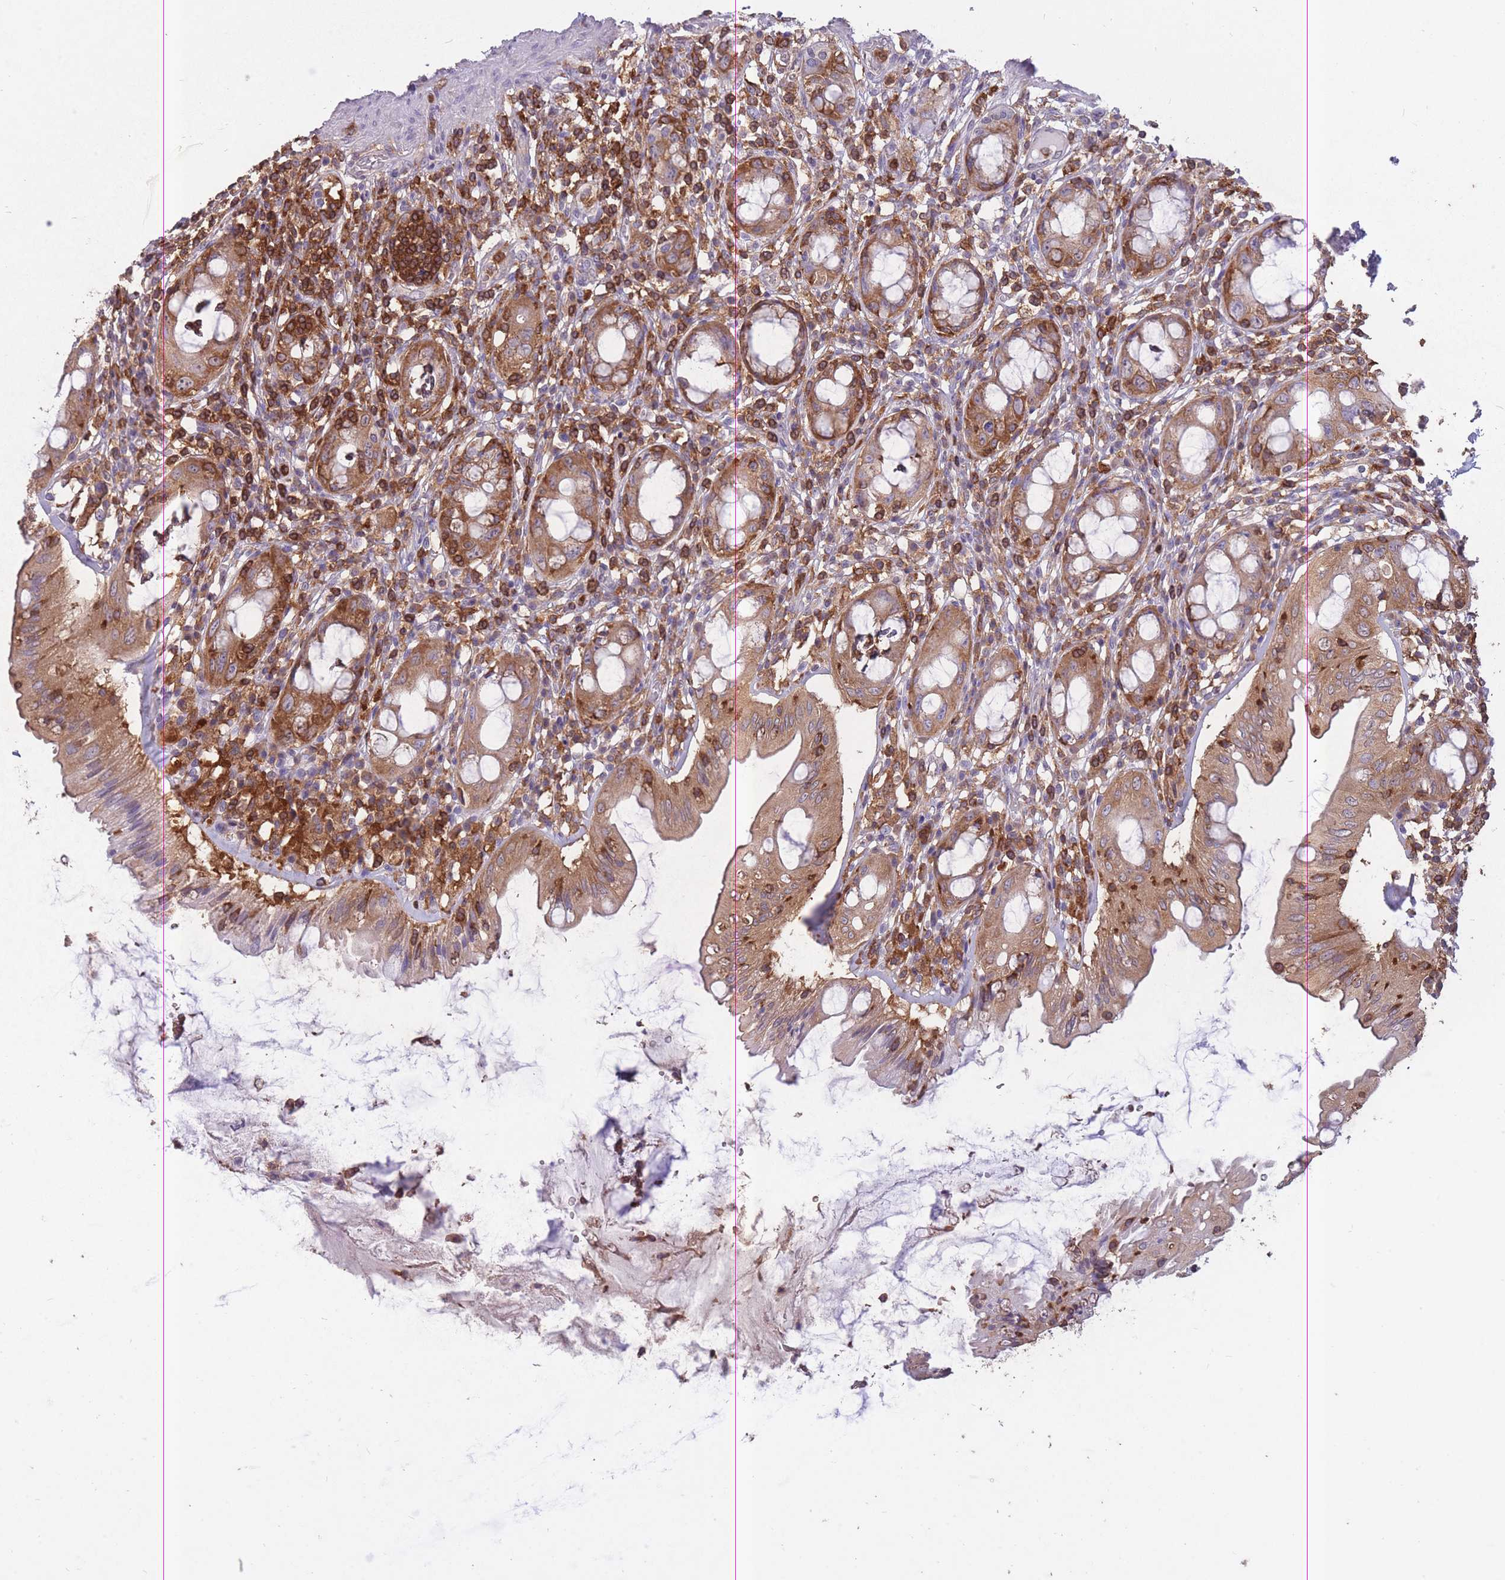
{"staining": {"intensity": "moderate", "quantity": ">75%", "location": "cytoplasmic/membranous"}, "tissue": "rectum", "cell_type": "Glandular cells", "image_type": "normal", "snomed": [{"axis": "morphology", "description": "Normal tissue, NOS"}, {"axis": "topography", "description": "Rectum"}], "caption": "Protein expression analysis of unremarkable human rectum reveals moderate cytoplasmic/membranous expression in approximately >75% of glandular cells.", "gene": "GMIP", "patient": {"sex": "female", "age": 57}}